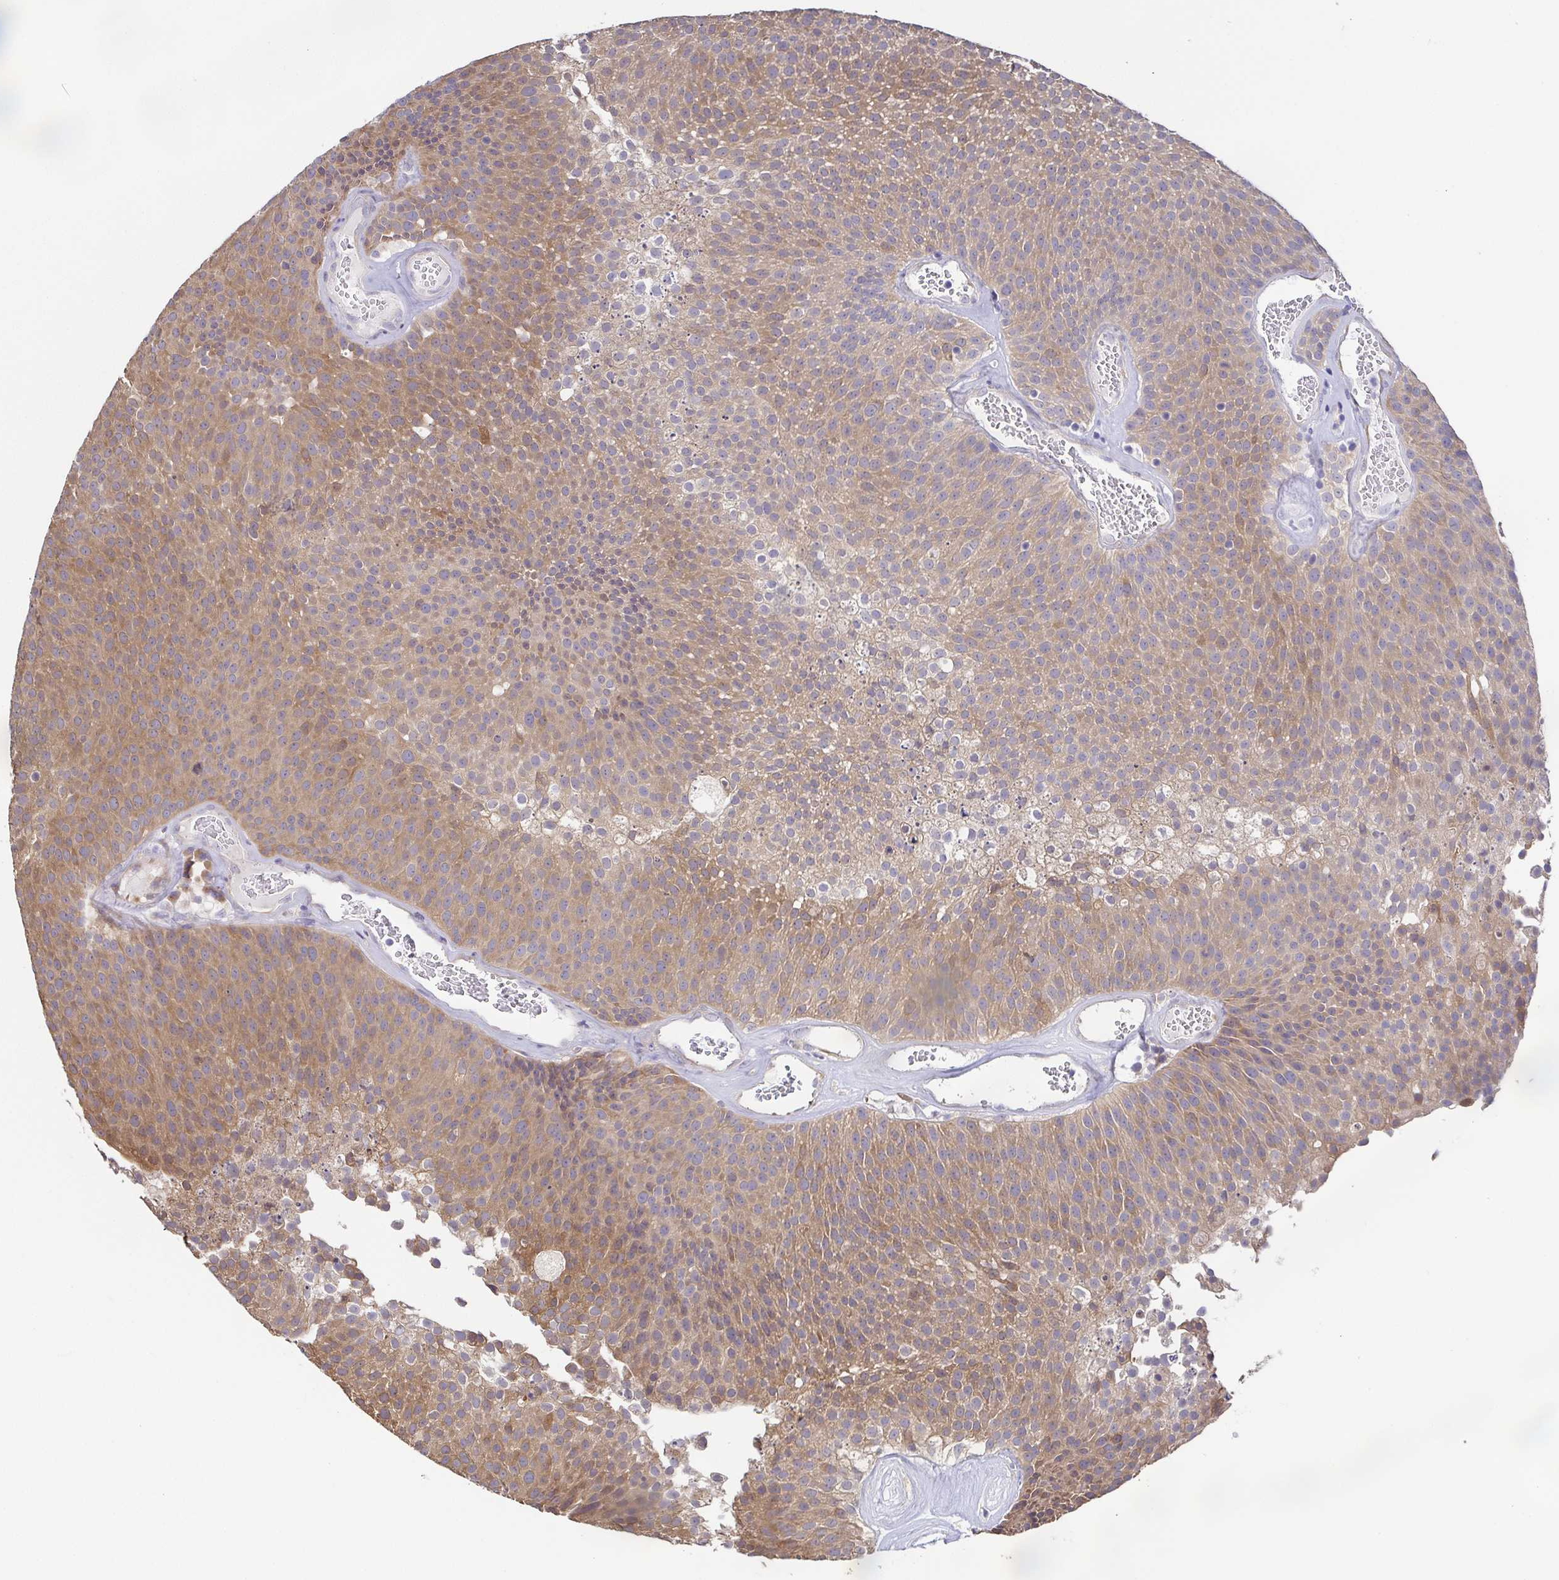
{"staining": {"intensity": "moderate", "quantity": ">75%", "location": "cytoplasmic/membranous"}, "tissue": "urothelial cancer", "cell_type": "Tumor cells", "image_type": "cancer", "snomed": [{"axis": "morphology", "description": "Urothelial carcinoma, Low grade"}, {"axis": "topography", "description": "Urinary bladder"}], "caption": "Urothelial cancer was stained to show a protein in brown. There is medium levels of moderate cytoplasmic/membranous staining in about >75% of tumor cells.", "gene": "EIF3D", "patient": {"sex": "female", "age": 79}}